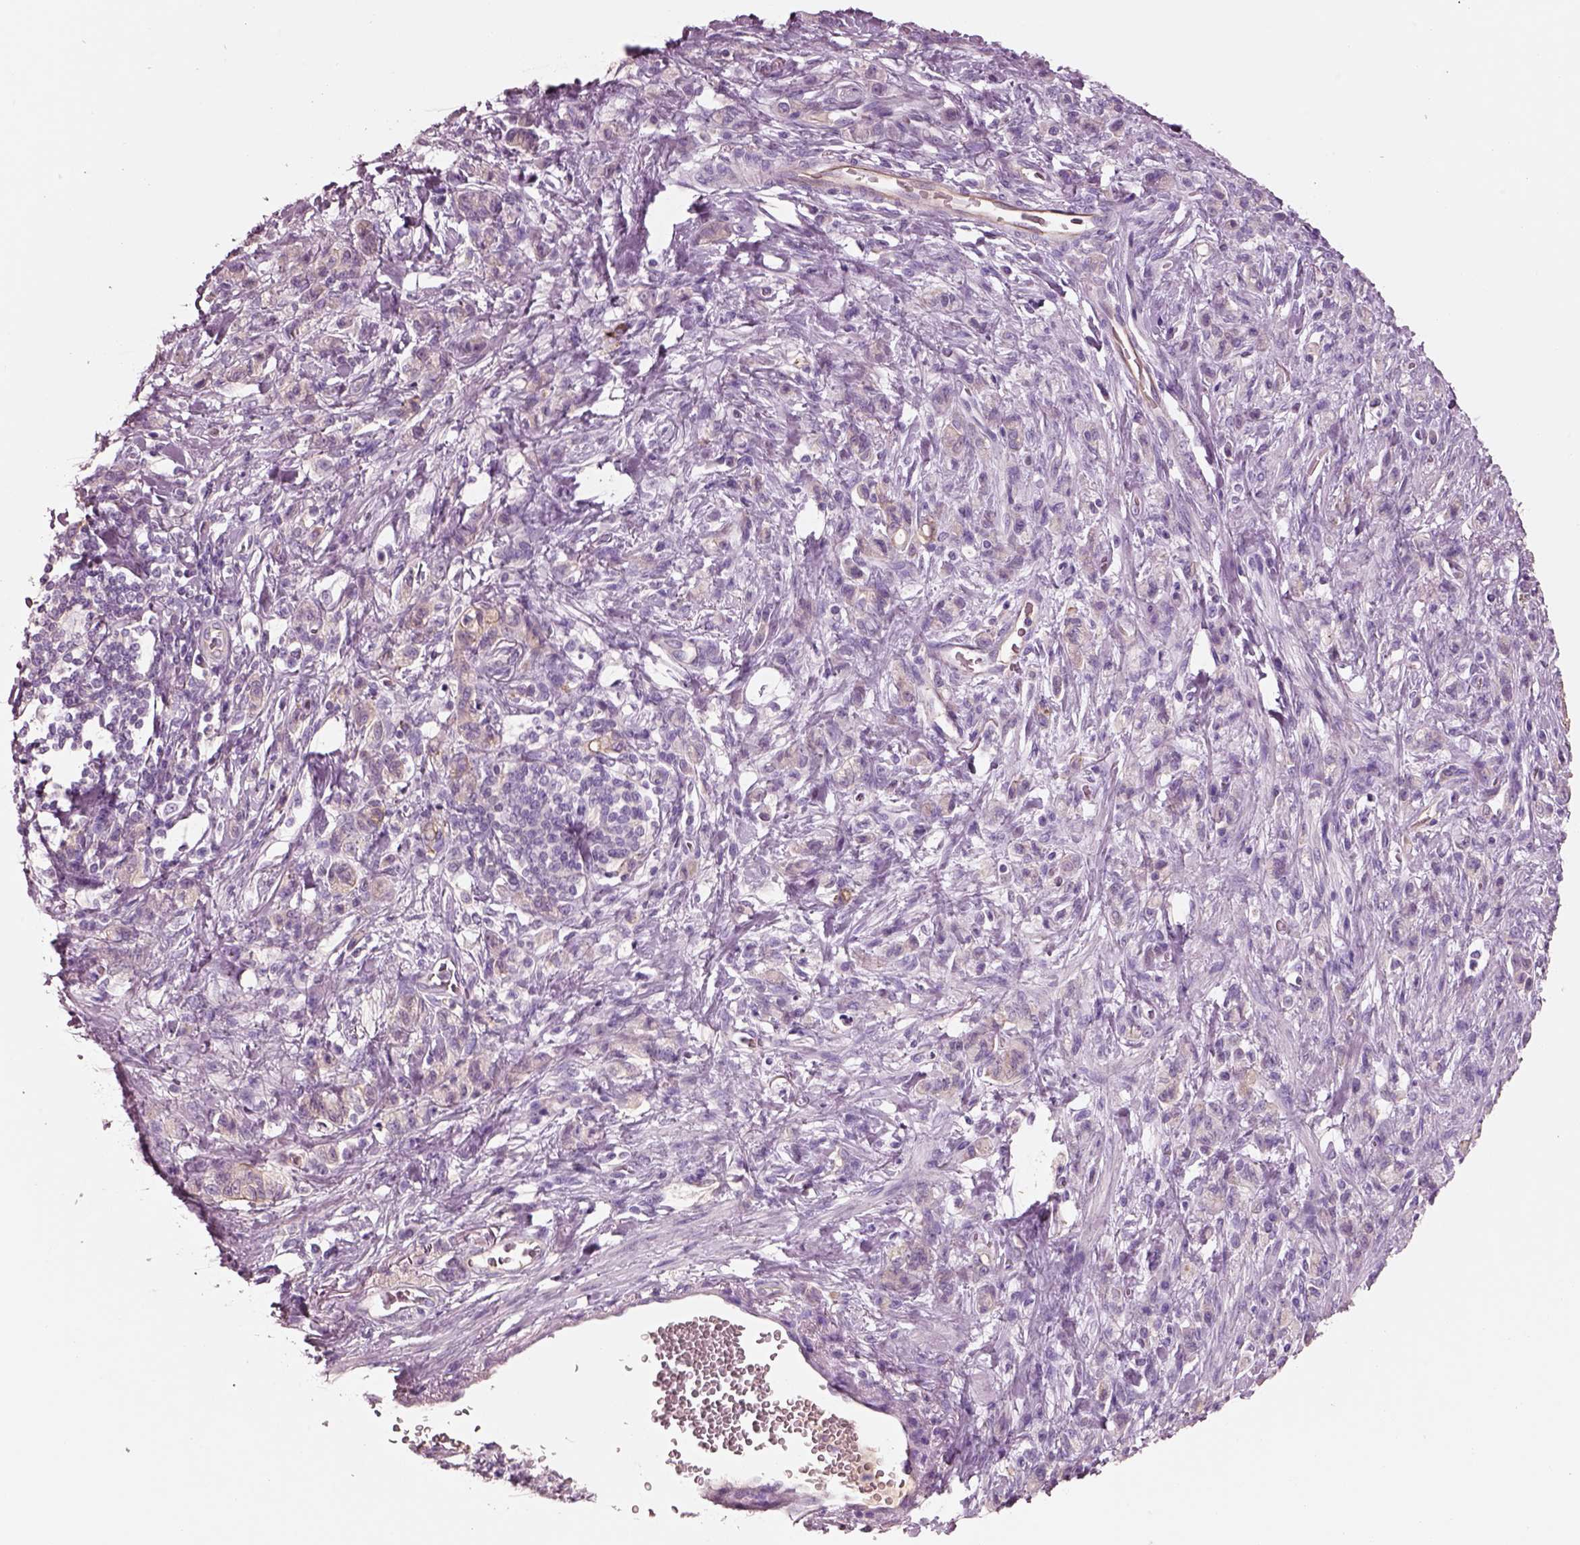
{"staining": {"intensity": "negative", "quantity": "none", "location": "none"}, "tissue": "stomach cancer", "cell_type": "Tumor cells", "image_type": "cancer", "snomed": [{"axis": "morphology", "description": "Adenocarcinoma, NOS"}, {"axis": "topography", "description": "Stomach"}], "caption": "Stomach cancer was stained to show a protein in brown. There is no significant expression in tumor cells.", "gene": "IGLL1", "patient": {"sex": "male", "age": 77}}